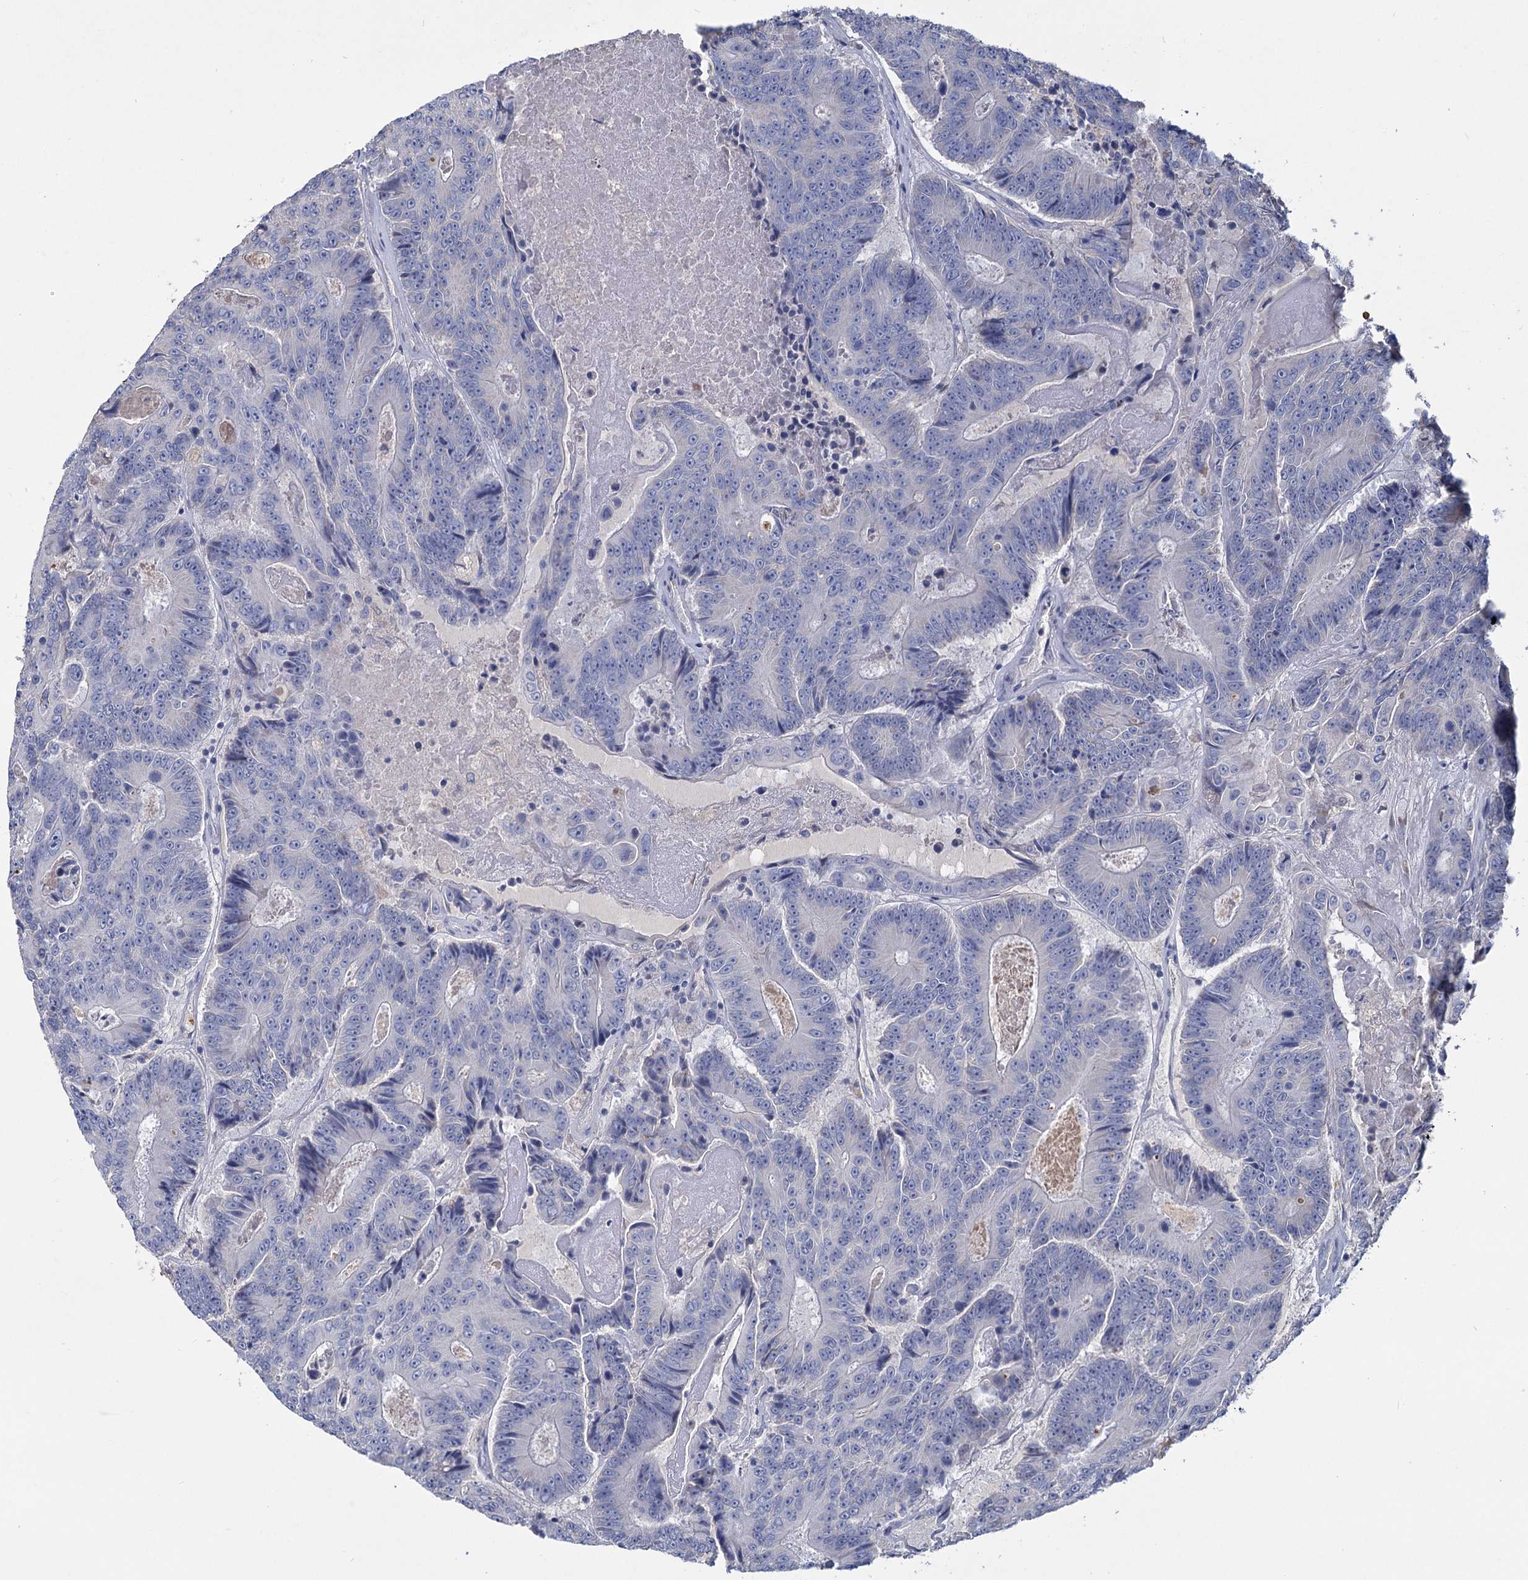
{"staining": {"intensity": "negative", "quantity": "none", "location": "none"}, "tissue": "colorectal cancer", "cell_type": "Tumor cells", "image_type": "cancer", "snomed": [{"axis": "morphology", "description": "Adenocarcinoma, NOS"}, {"axis": "topography", "description": "Colon"}], "caption": "Tumor cells are negative for brown protein staining in colorectal cancer (adenocarcinoma). The staining is performed using DAB (3,3'-diaminobenzidine) brown chromogen with nuclei counter-stained in using hematoxylin.", "gene": "HES2", "patient": {"sex": "male", "age": 83}}